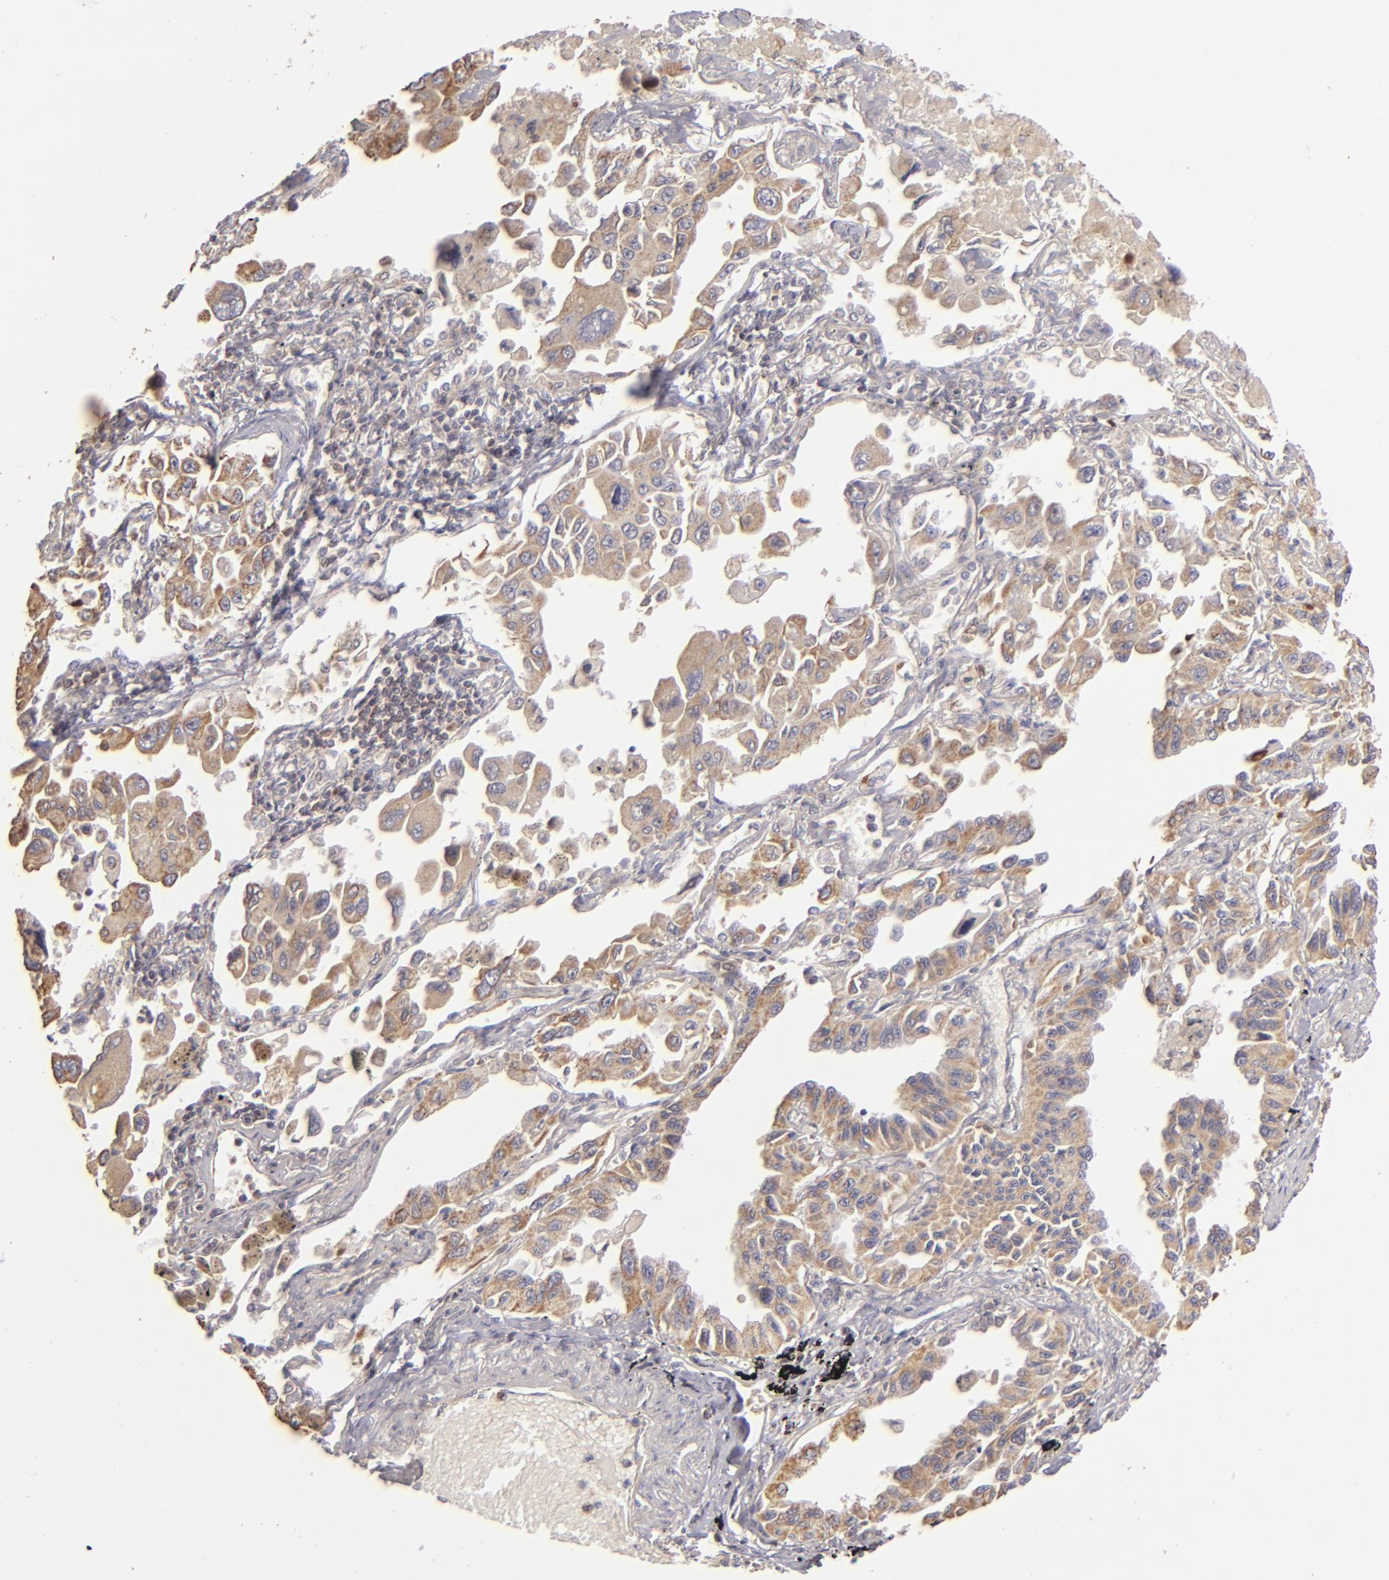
{"staining": {"intensity": "moderate", "quantity": ">75%", "location": "cytoplasmic/membranous"}, "tissue": "lung cancer", "cell_type": "Tumor cells", "image_type": "cancer", "snomed": [{"axis": "morphology", "description": "Adenocarcinoma, NOS"}, {"axis": "topography", "description": "Lung"}], "caption": "A brown stain labels moderate cytoplasmic/membranous expression of a protein in lung cancer (adenocarcinoma) tumor cells.", "gene": "CFB", "patient": {"sex": "male", "age": 64}}